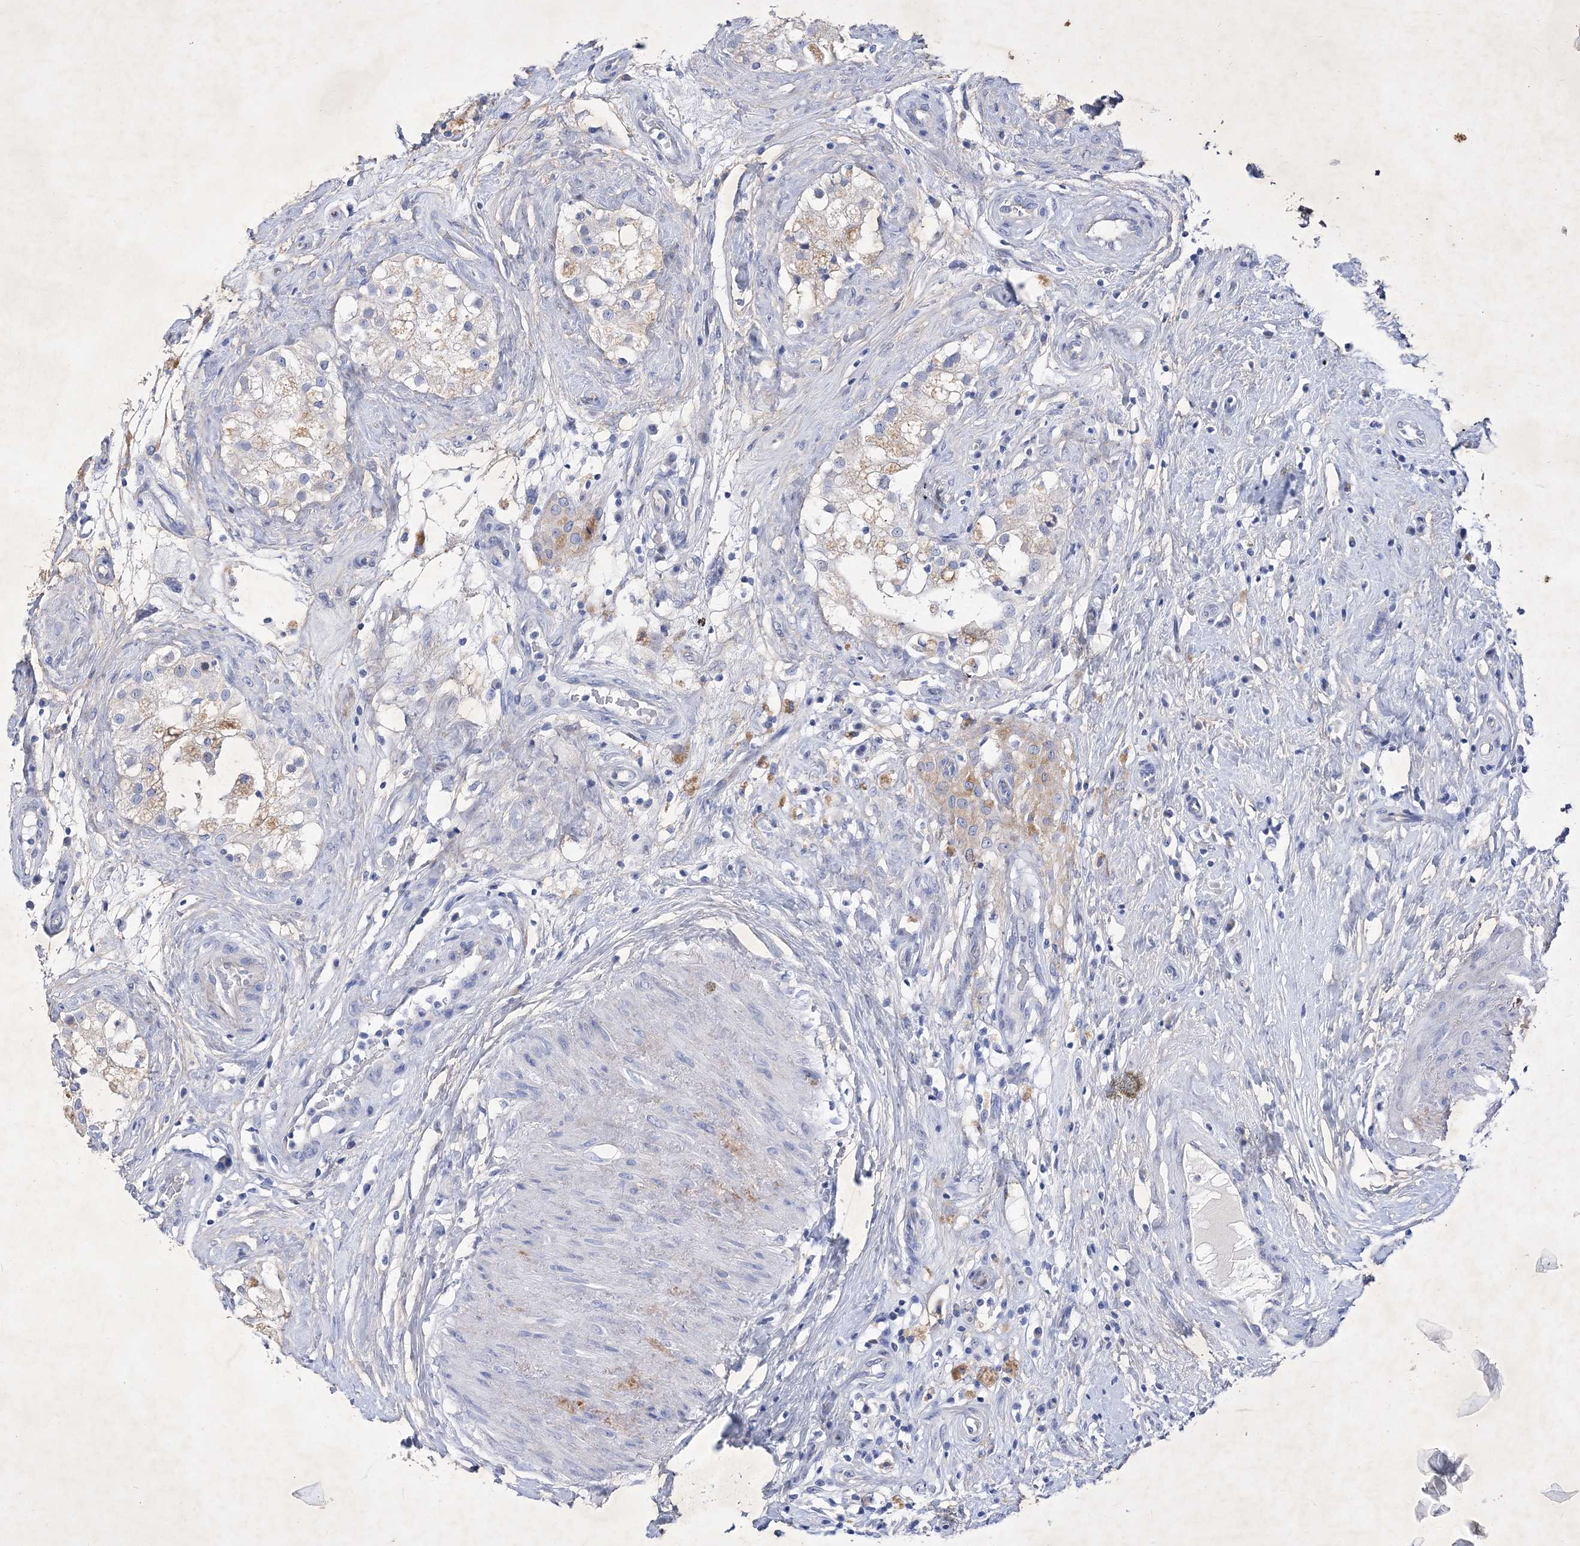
{"staining": {"intensity": "weak", "quantity": "<25%", "location": "cytoplasmic/membranous"}, "tissue": "testis", "cell_type": "Cells in seminiferous ducts", "image_type": "normal", "snomed": [{"axis": "morphology", "description": "Normal tissue, NOS"}, {"axis": "topography", "description": "Testis"}], "caption": "Image shows no significant protein staining in cells in seminiferous ducts of unremarkable testis. (DAB IHC with hematoxylin counter stain).", "gene": "GPN1", "patient": {"sex": "male", "age": 84}}